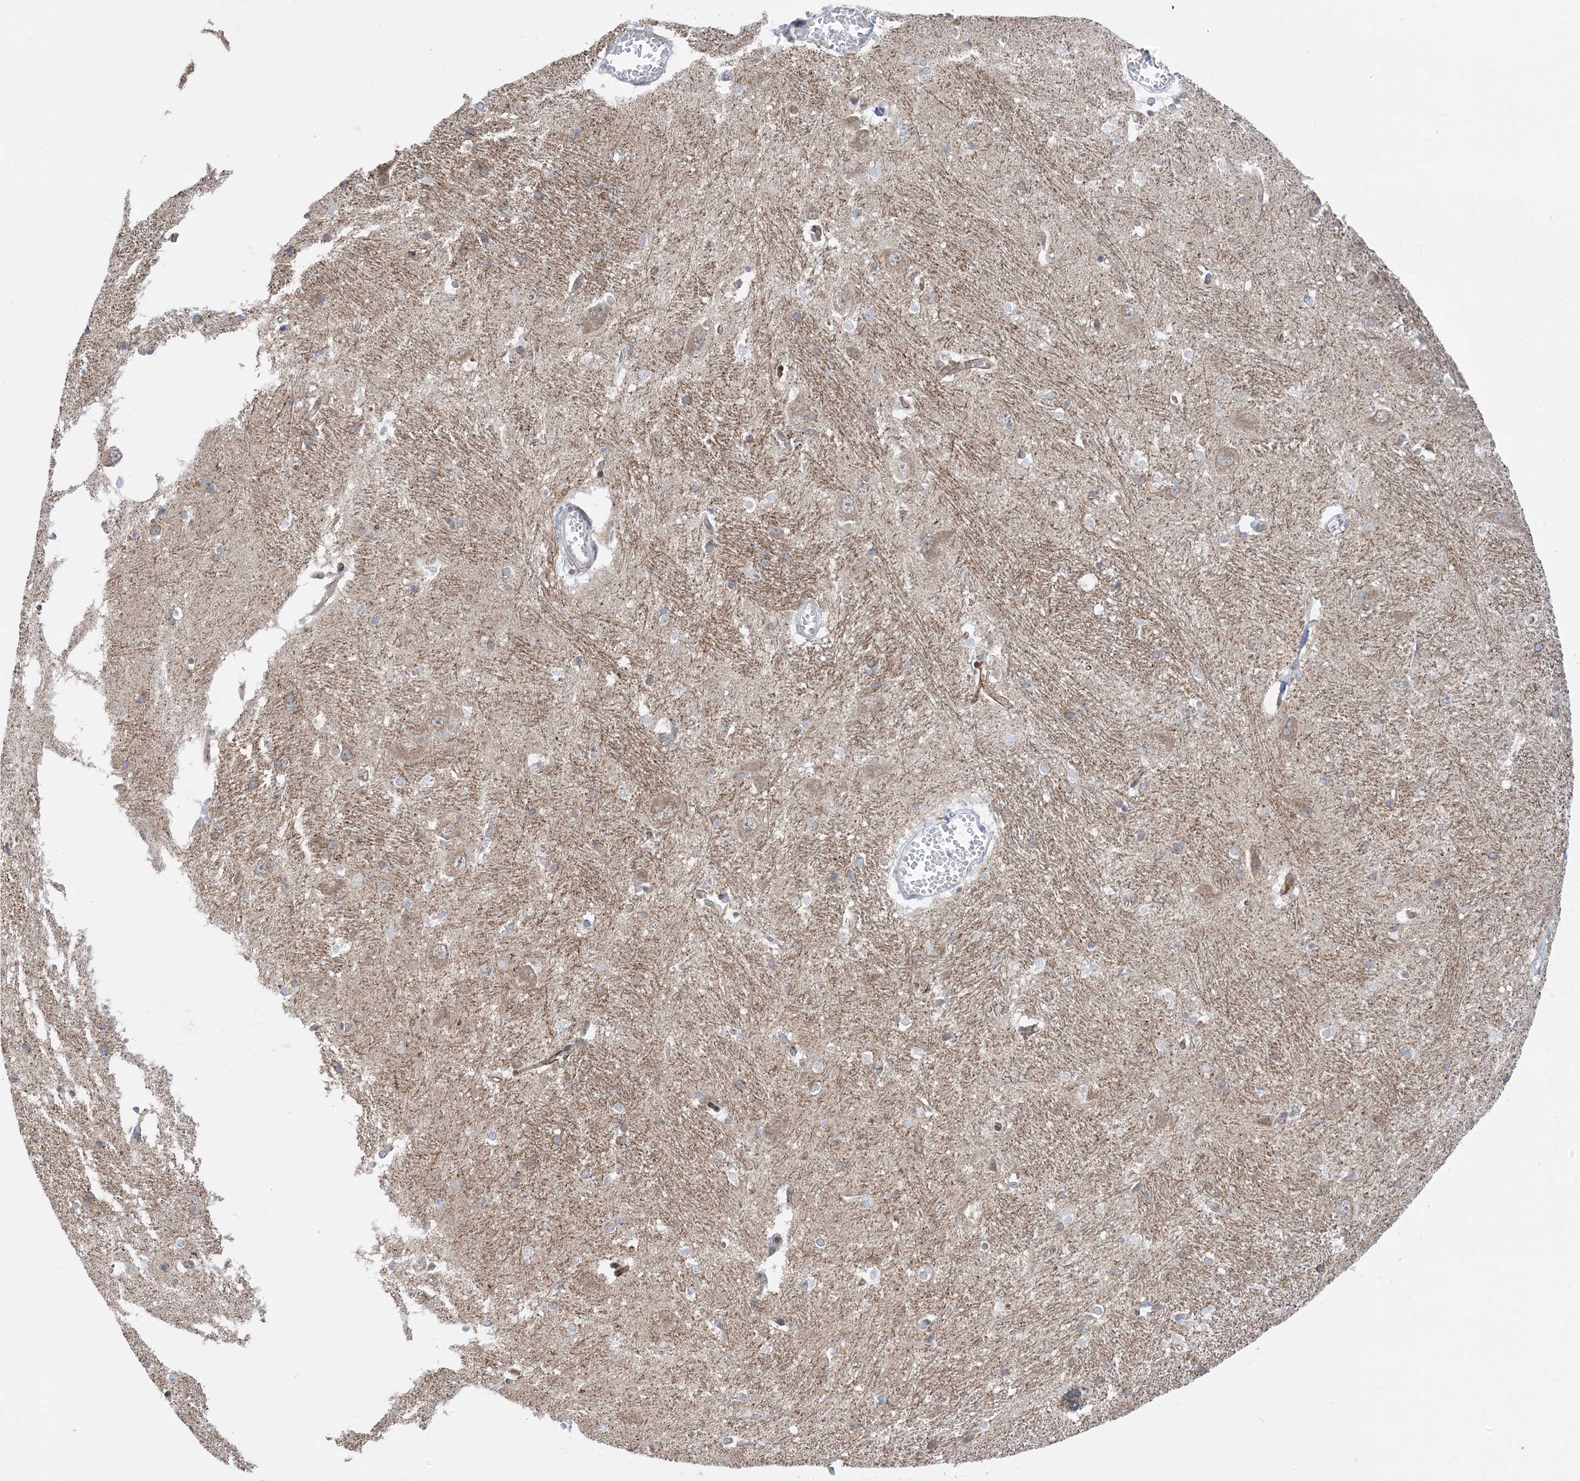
{"staining": {"intensity": "moderate", "quantity": "<25%", "location": "cytoplasmic/membranous"}, "tissue": "caudate", "cell_type": "Glial cells", "image_type": "normal", "snomed": [{"axis": "morphology", "description": "Normal tissue, NOS"}, {"axis": "topography", "description": "Lateral ventricle wall"}], "caption": "Immunohistochemical staining of unremarkable caudate reveals low levels of moderate cytoplasmic/membranous expression in approximately <25% of glial cells. The staining is performed using DAB (3,3'-diaminobenzidine) brown chromogen to label protein expression. The nuclei are counter-stained blue using hematoxylin.", "gene": "CASP4", "patient": {"sex": "male", "age": 37}}